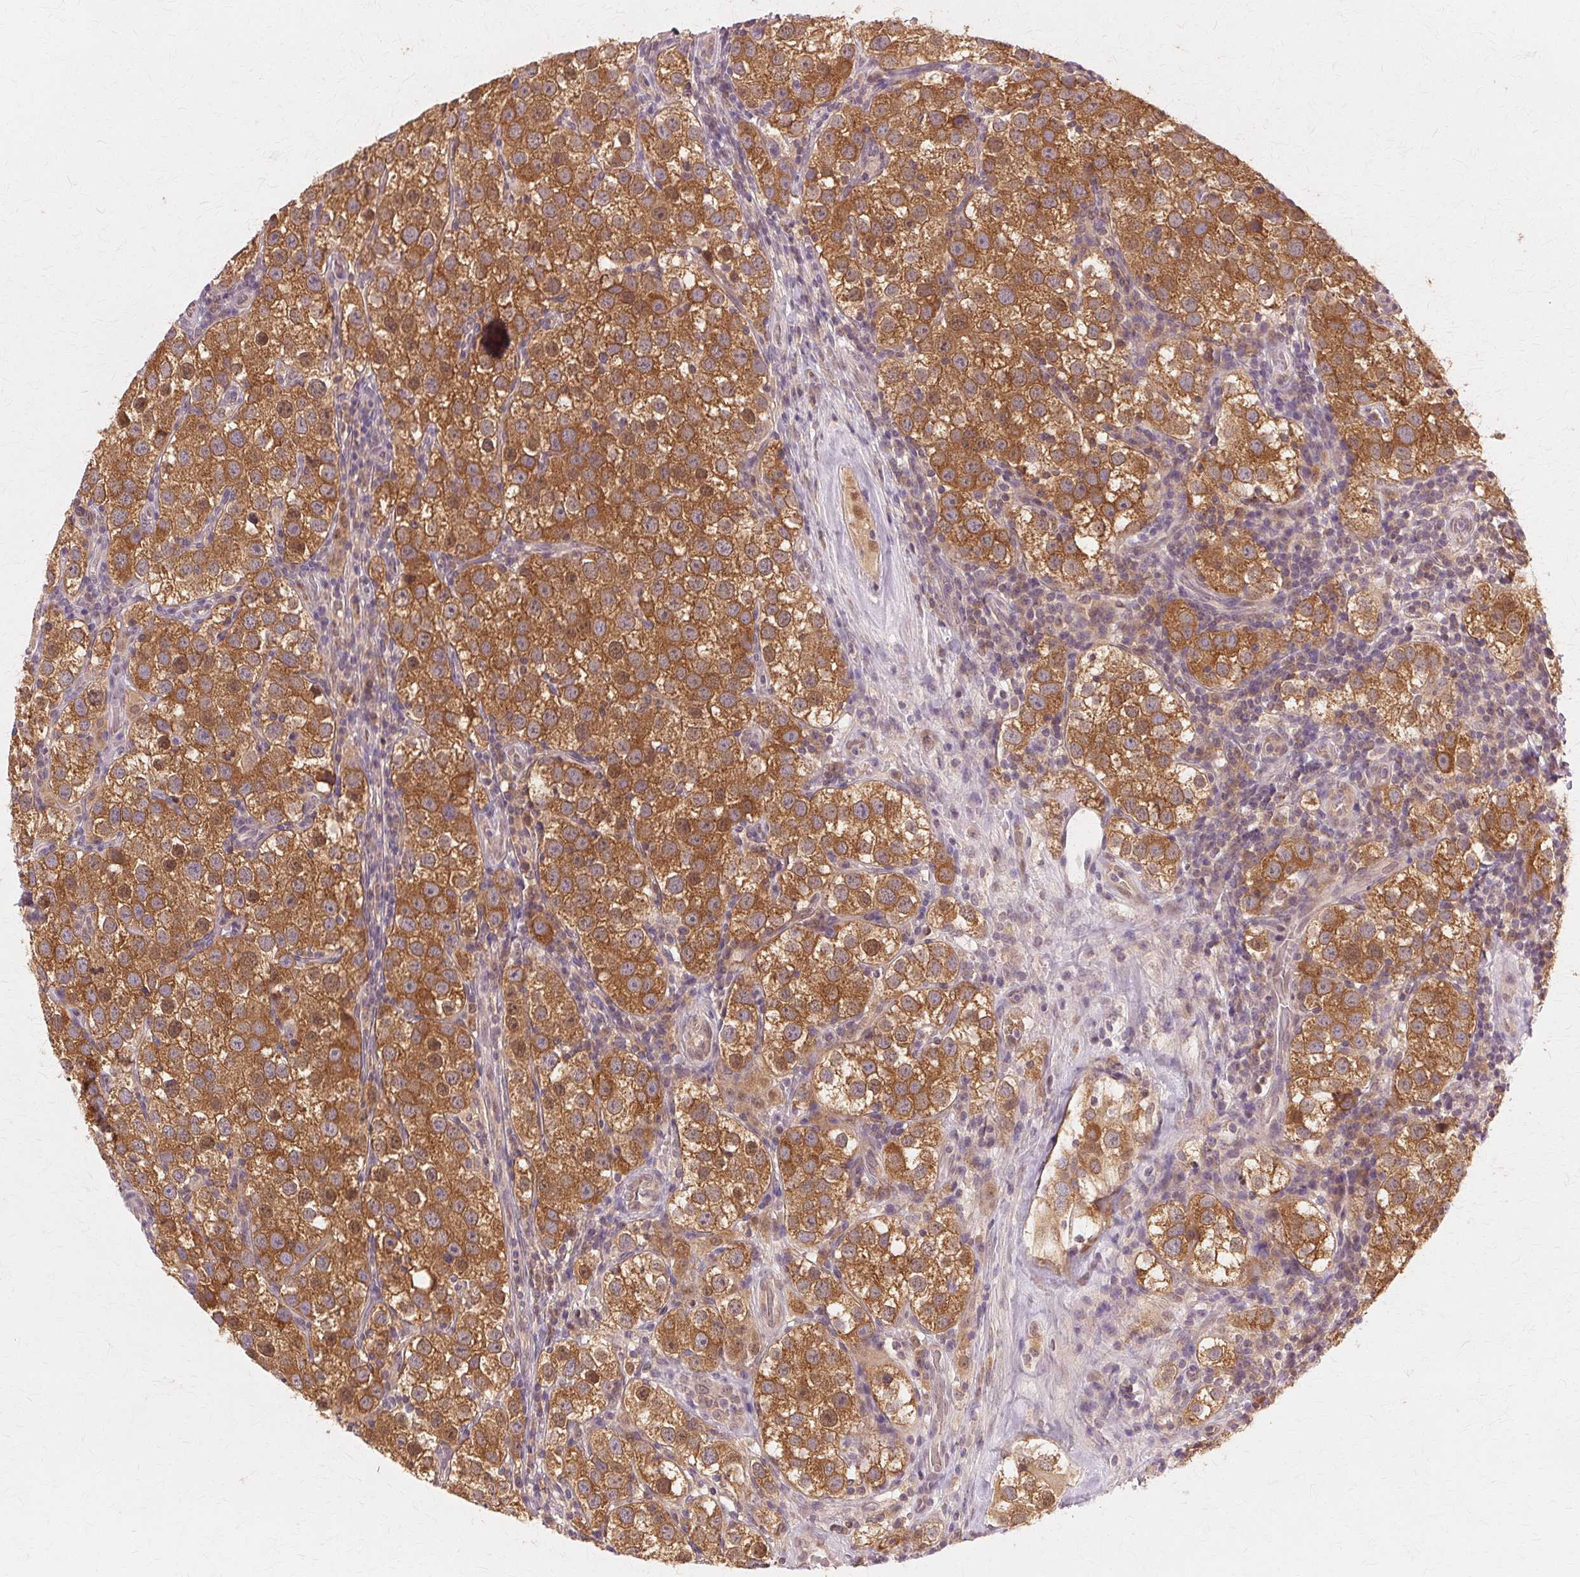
{"staining": {"intensity": "strong", "quantity": ">75%", "location": "cytoplasmic/membranous"}, "tissue": "testis cancer", "cell_type": "Tumor cells", "image_type": "cancer", "snomed": [{"axis": "morphology", "description": "Seminoma, NOS"}, {"axis": "topography", "description": "Testis"}], "caption": "Testis seminoma tissue displays strong cytoplasmic/membranous staining in about >75% of tumor cells, visualized by immunohistochemistry.", "gene": "PRMT5", "patient": {"sex": "male", "age": 37}}